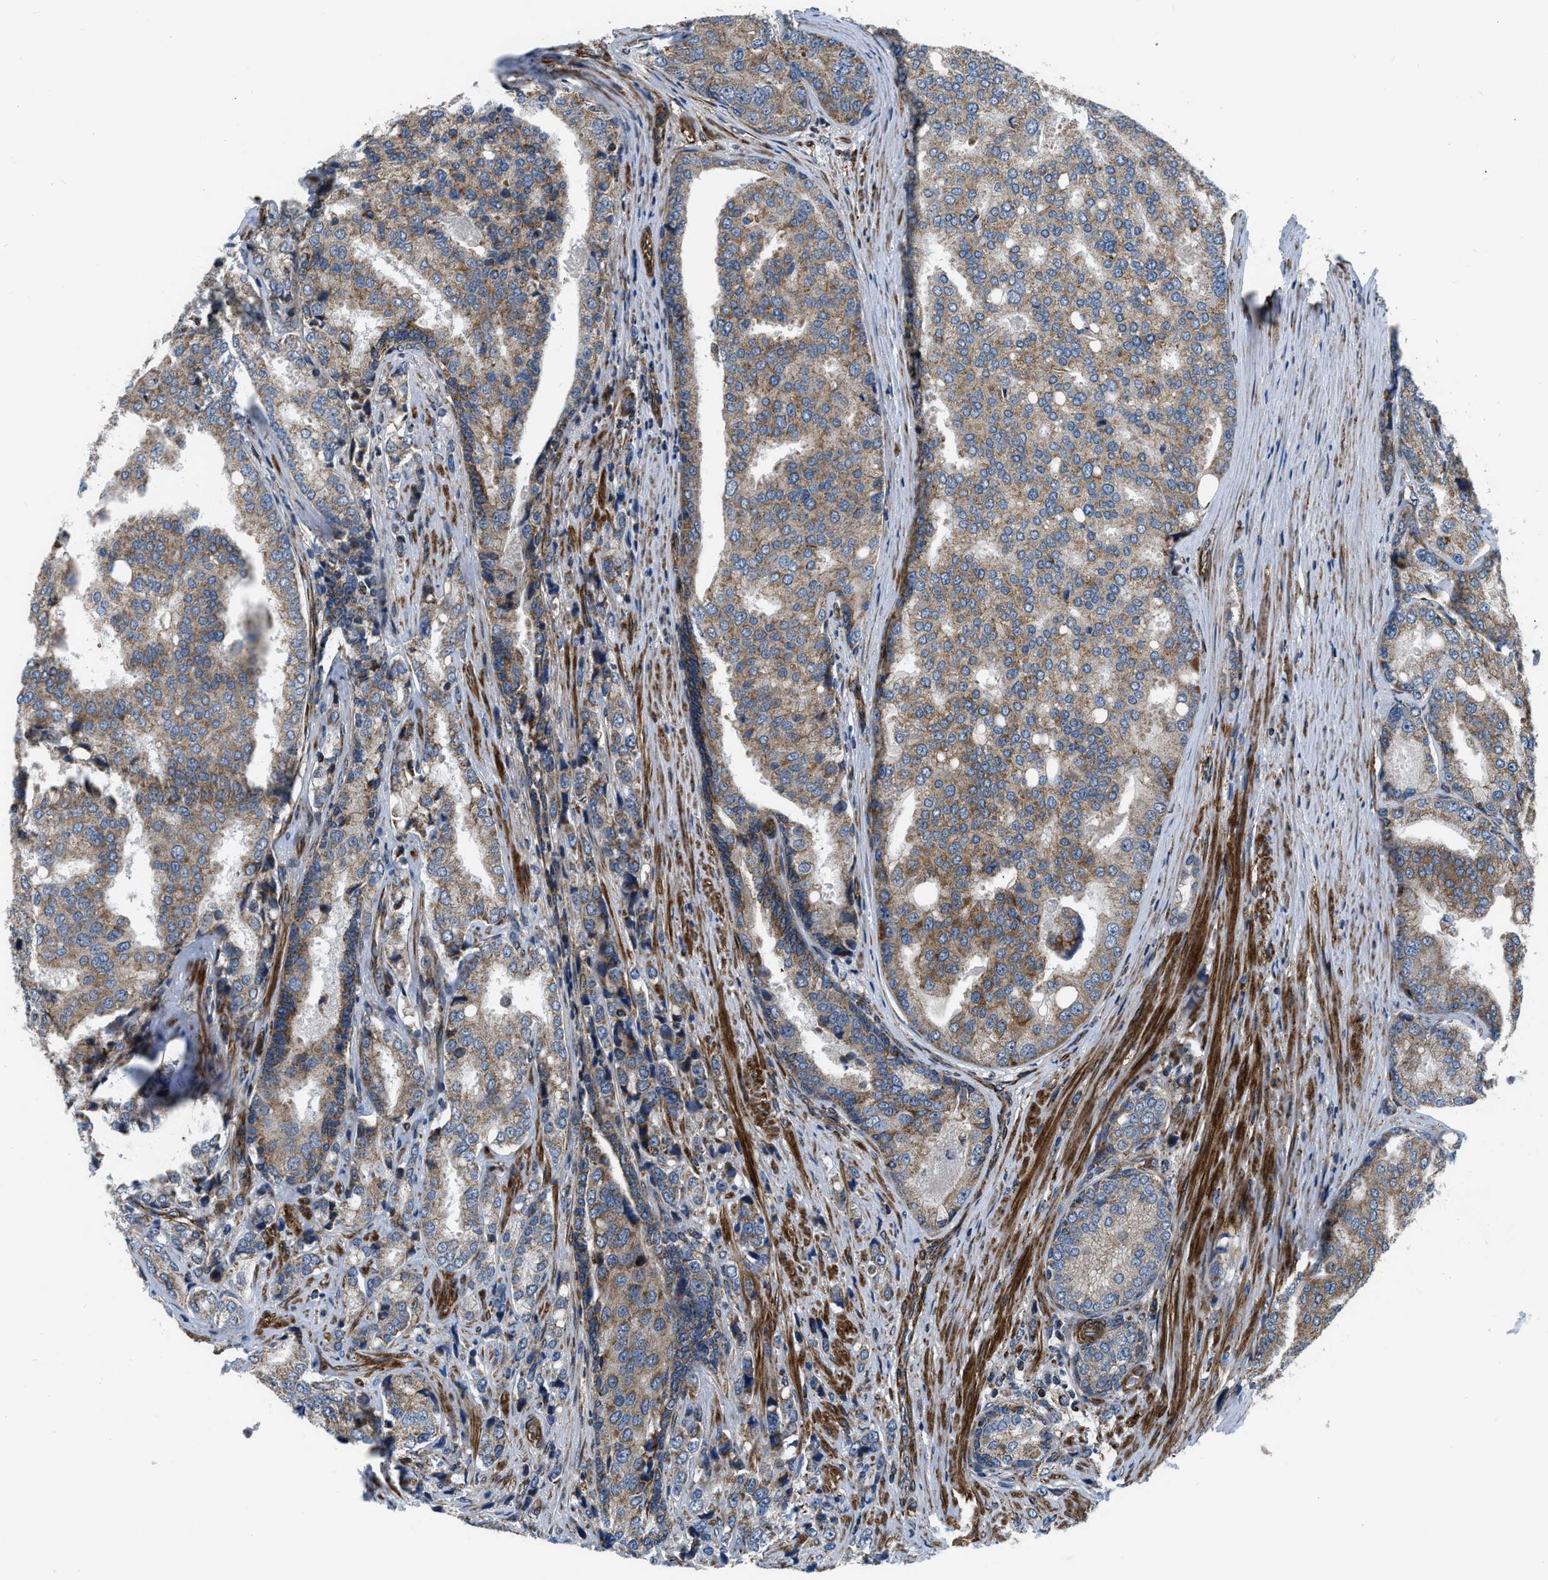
{"staining": {"intensity": "moderate", "quantity": ">75%", "location": "cytoplasmic/membranous"}, "tissue": "prostate cancer", "cell_type": "Tumor cells", "image_type": "cancer", "snomed": [{"axis": "morphology", "description": "Adenocarcinoma, High grade"}, {"axis": "topography", "description": "Prostate"}], "caption": "An immunohistochemistry photomicrograph of tumor tissue is shown. Protein staining in brown labels moderate cytoplasmic/membranous positivity in high-grade adenocarcinoma (prostate) within tumor cells.", "gene": "GSDME", "patient": {"sex": "male", "age": 50}}